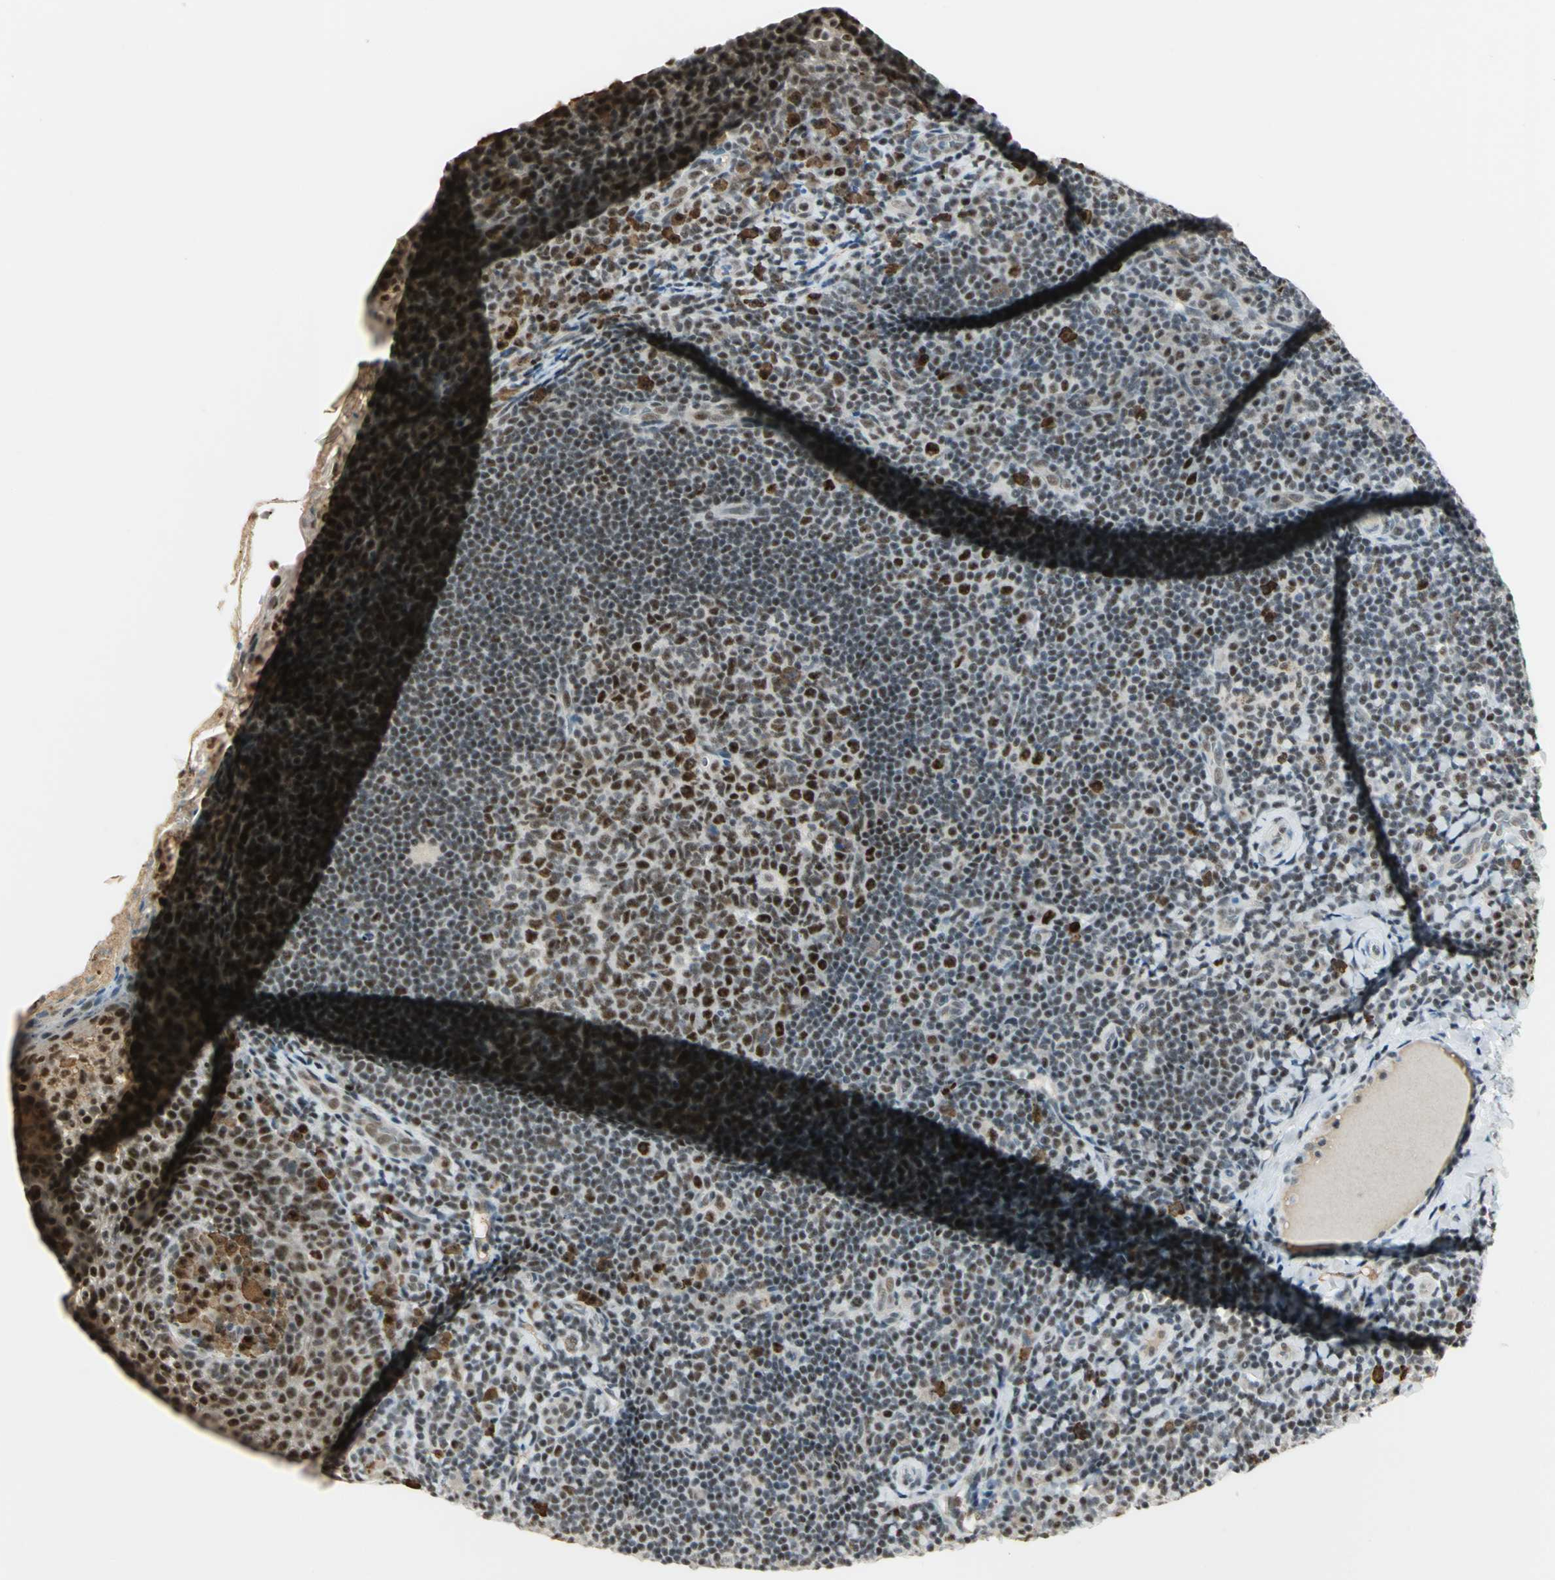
{"staining": {"intensity": "strong", "quantity": ">75%", "location": "nuclear"}, "tissue": "tonsil", "cell_type": "Germinal center cells", "image_type": "normal", "snomed": [{"axis": "morphology", "description": "Normal tissue, NOS"}, {"axis": "topography", "description": "Tonsil"}], "caption": "A photomicrograph of tonsil stained for a protein exhibits strong nuclear brown staining in germinal center cells. (Brightfield microscopy of DAB IHC at high magnification).", "gene": "CCNT1", "patient": {"sex": "male", "age": 17}}